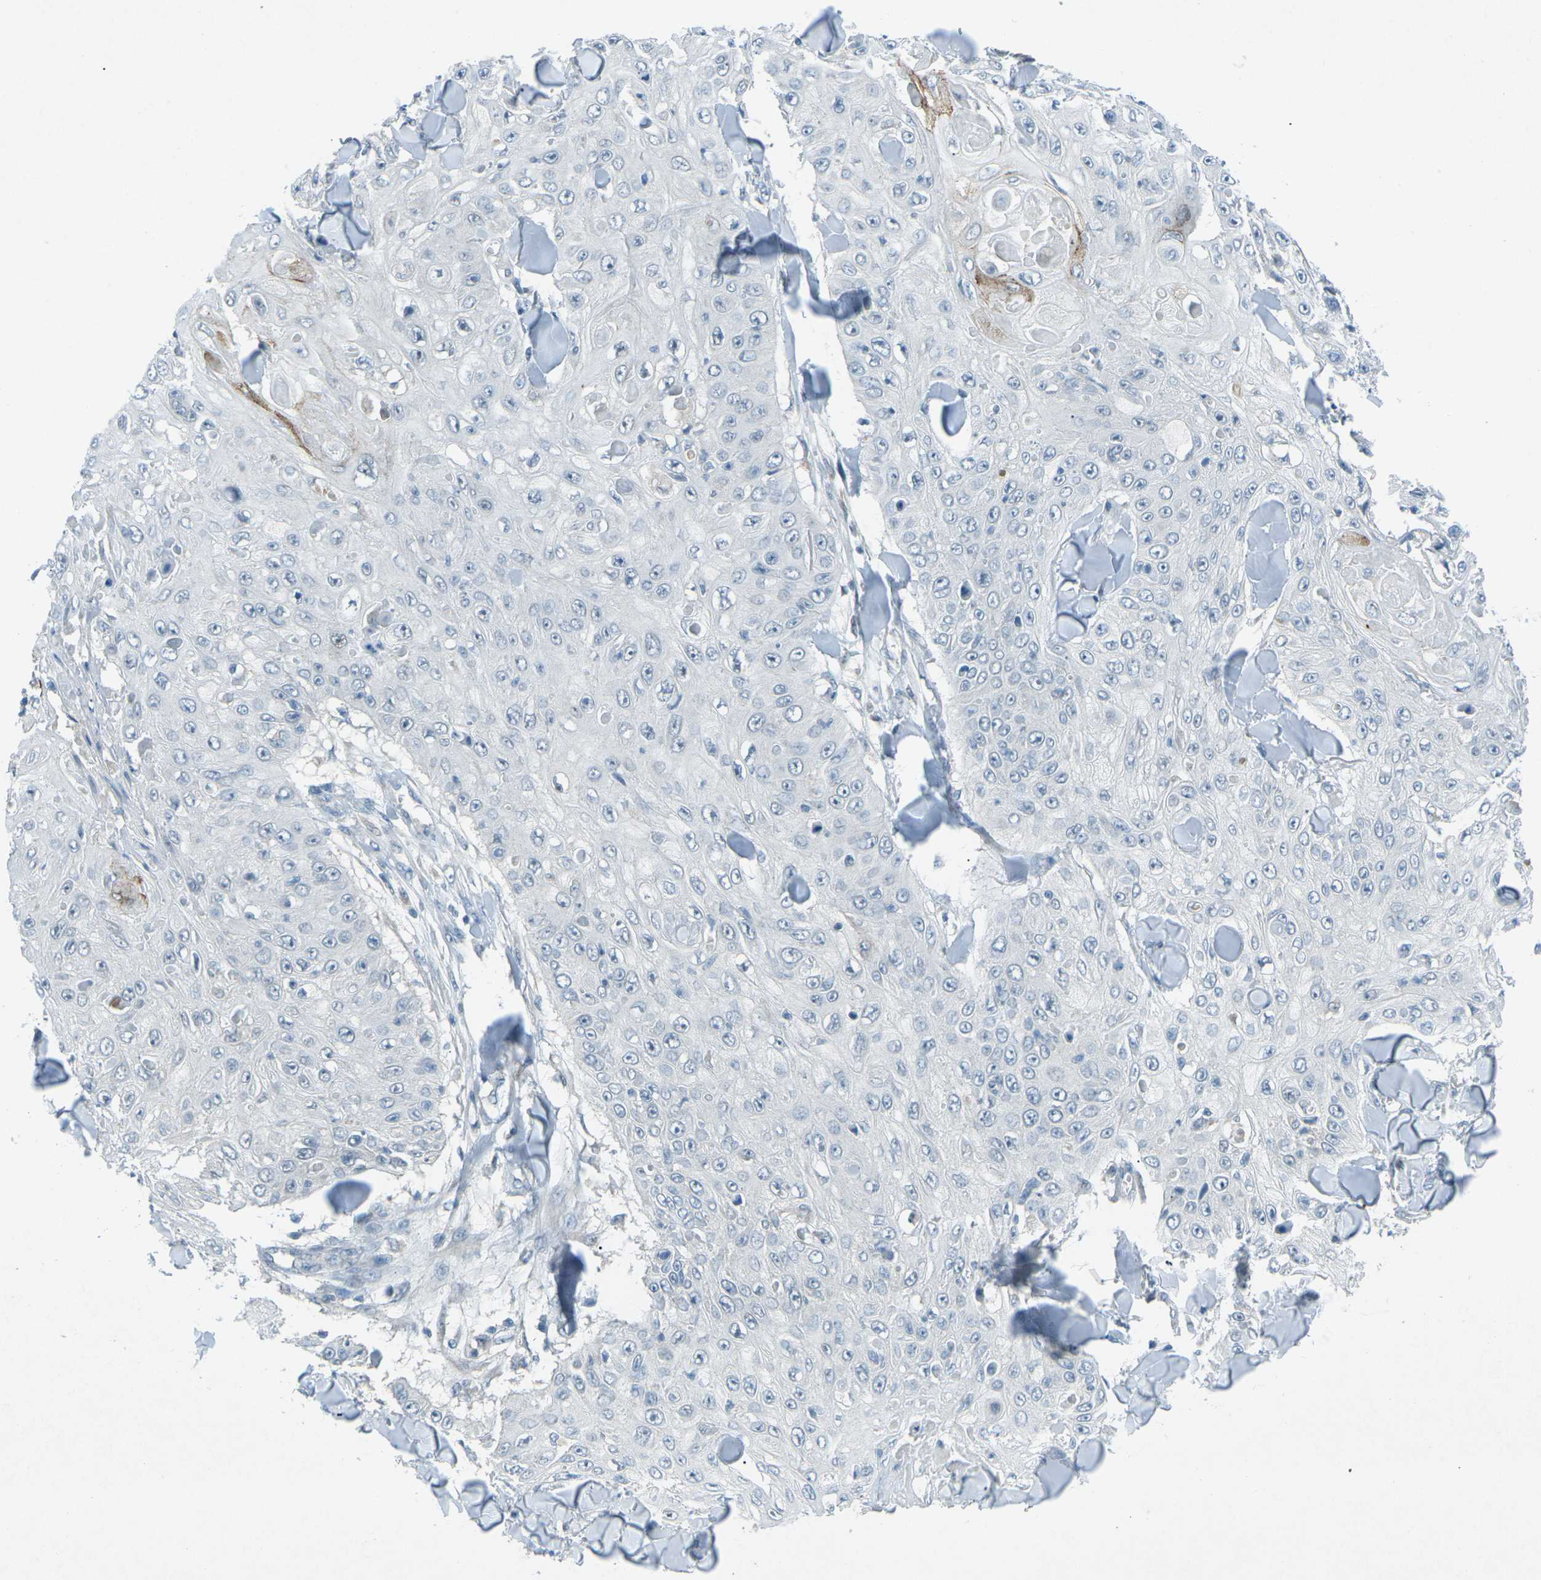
{"staining": {"intensity": "negative", "quantity": "none", "location": "none"}, "tissue": "skin cancer", "cell_type": "Tumor cells", "image_type": "cancer", "snomed": [{"axis": "morphology", "description": "Squamous cell carcinoma, NOS"}, {"axis": "topography", "description": "Skin"}], "caption": "Skin cancer (squamous cell carcinoma) was stained to show a protein in brown. There is no significant staining in tumor cells.", "gene": "PRKCA", "patient": {"sex": "male", "age": 86}}